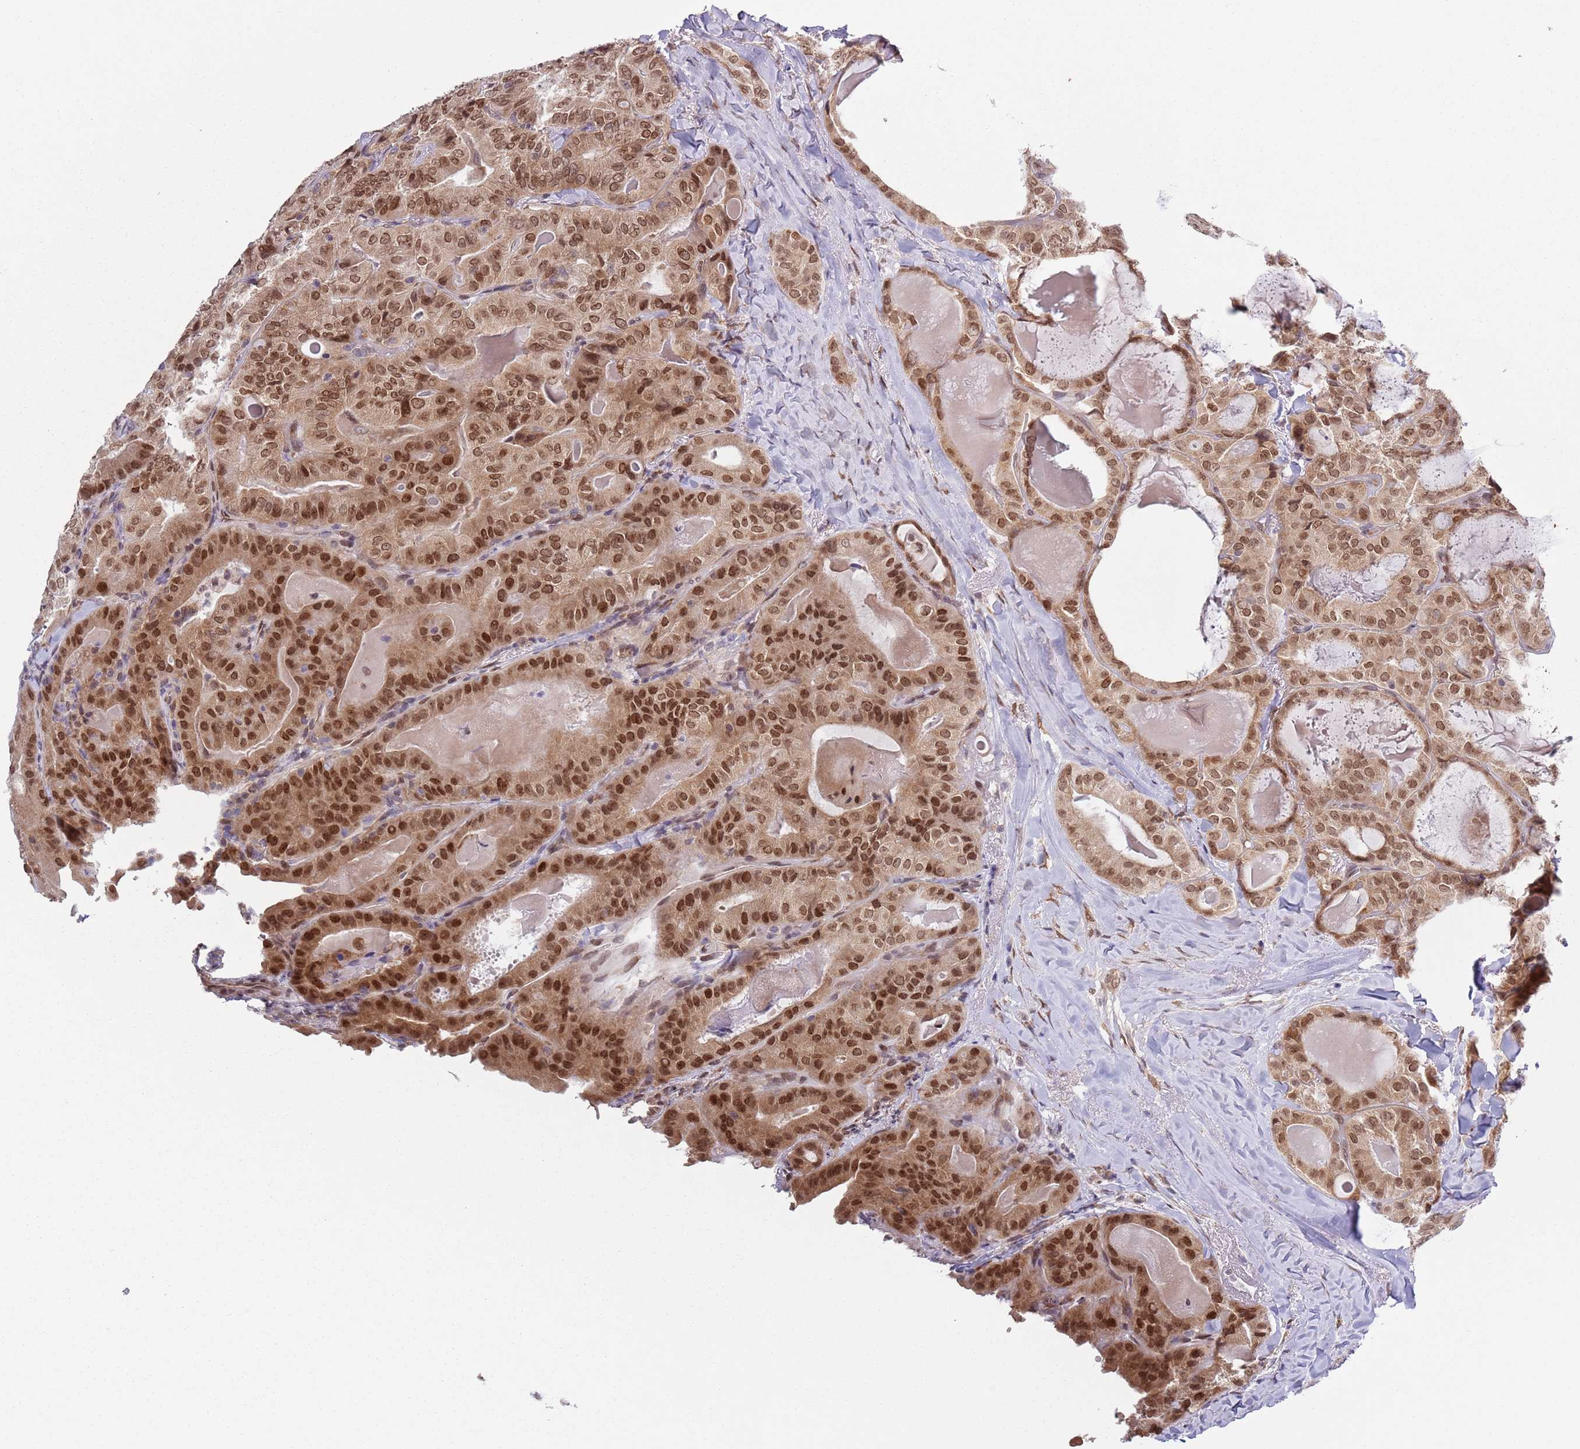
{"staining": {"intensity": "strong", "quantity": ">75%", "location": "nuclear"}, "tissue": "thyroid cancer", "cell_type": "Tumor cells", "image_type": "cancer", "snomed": [{"axis": "morphology", "description": "Papillary adenocarcinoma, NOS"}, {"axis": "topography", "description": "Thyroid gland"}], "caption": "DAB (3,3'-diaminobenzidine) immunohistochemical staining of thyroid cancer (papillary adenocarcinoma) shows strong nuclear protein expression in approximately >75% of tumor cells.", "gene": "SLC25A32", "patient": {"sex": "female", "age": 68}}